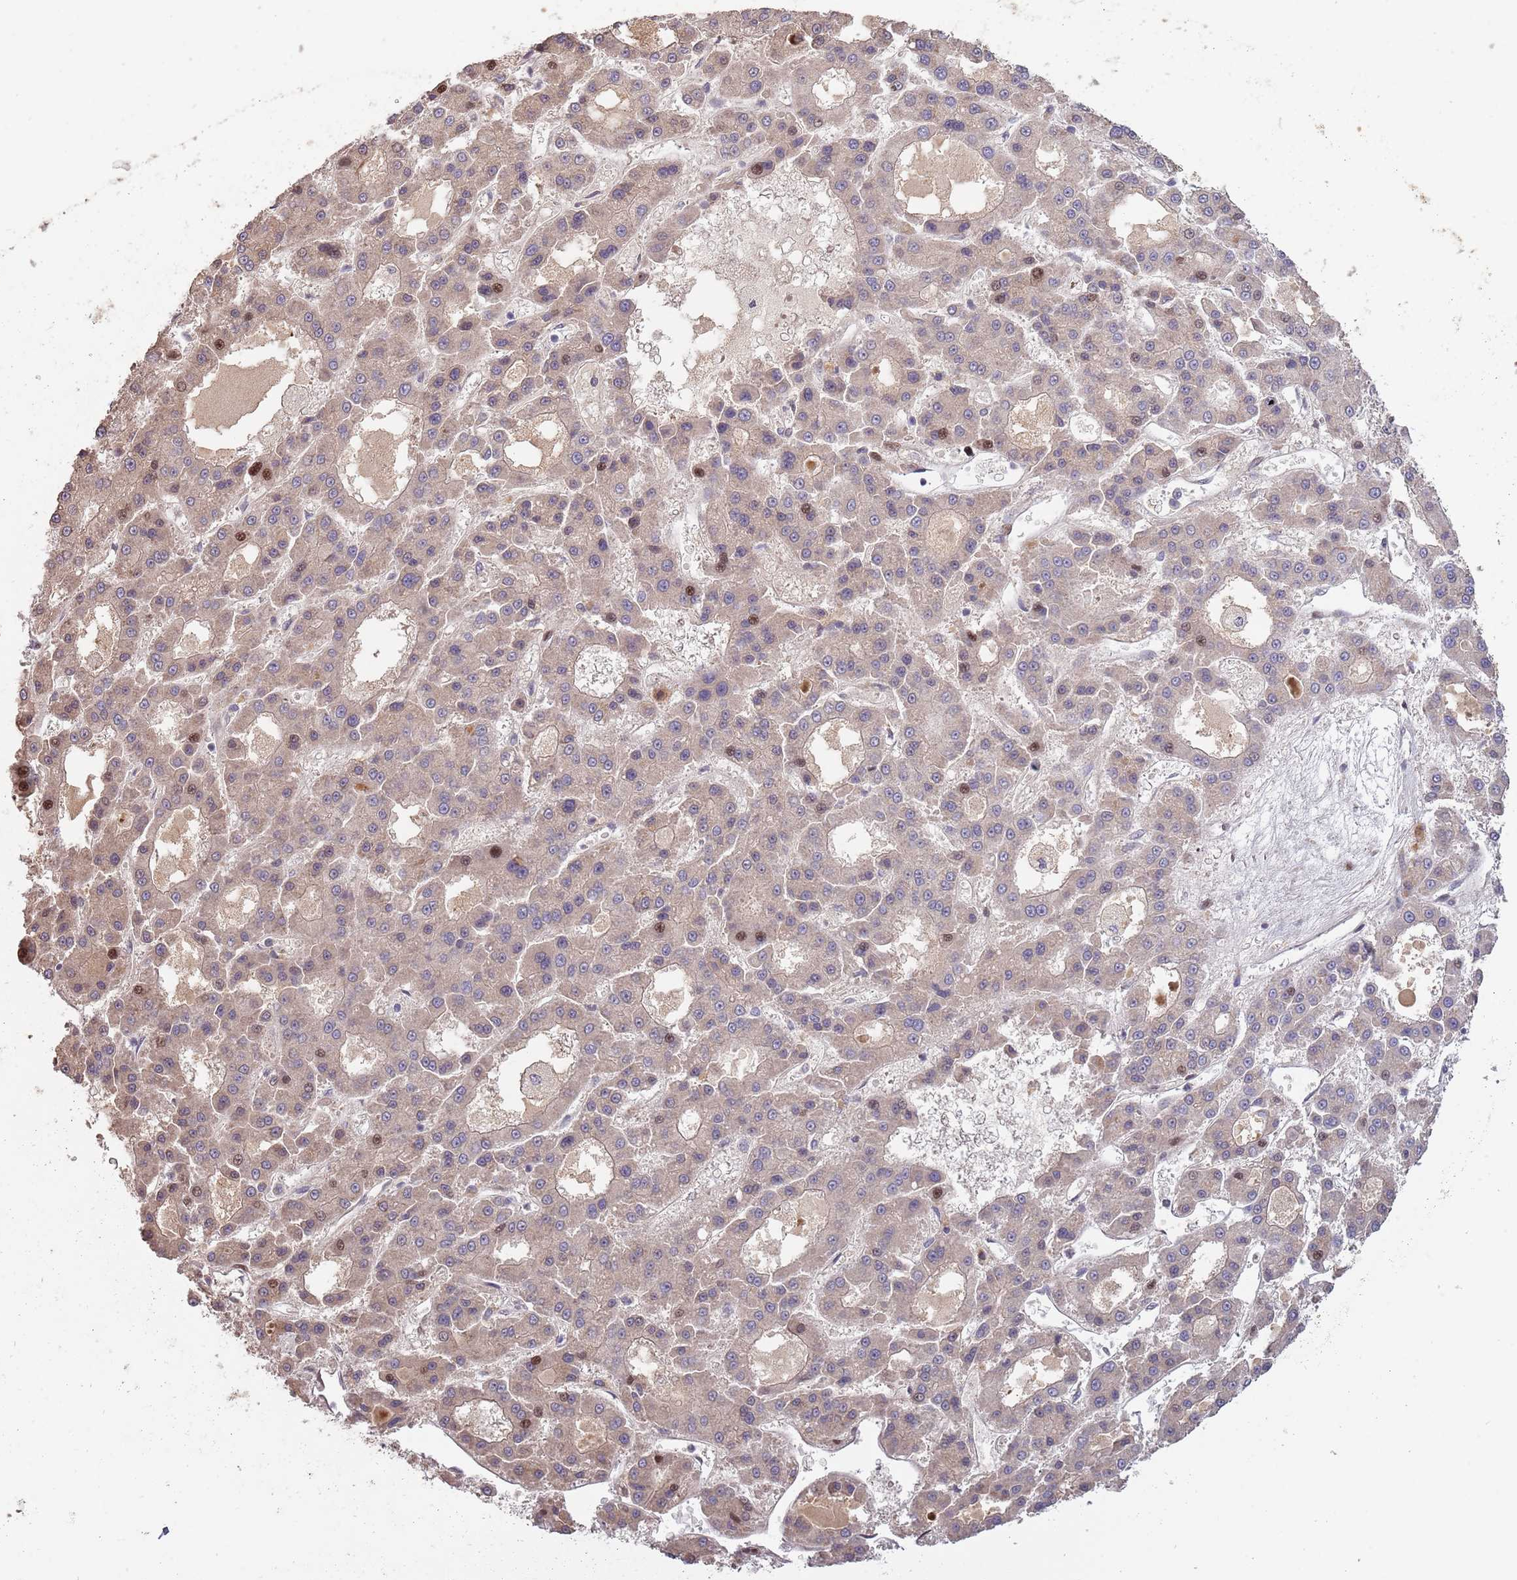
{"staining": {"intensity": "moderate", "quantity": "<25%", "location": "nuclear"}, "tissue": "liver cancer", "cell_type": "Tumor cells", "image_type": "cancer", "snomed": [{"axis": "morphology", "description": "Carcinoma, Hepatocellular, NOS"}, {"axis": "topography", "description": "Liver"}], "caption": "Immunohistochemical staining of human hepatocellular carcinoma (liver) shows low levels of moderate nuclear positivity in about <25% of tumor cells.", "gene": "SYNDIG1L", "patient": {"sex": "male", "age": 70}}